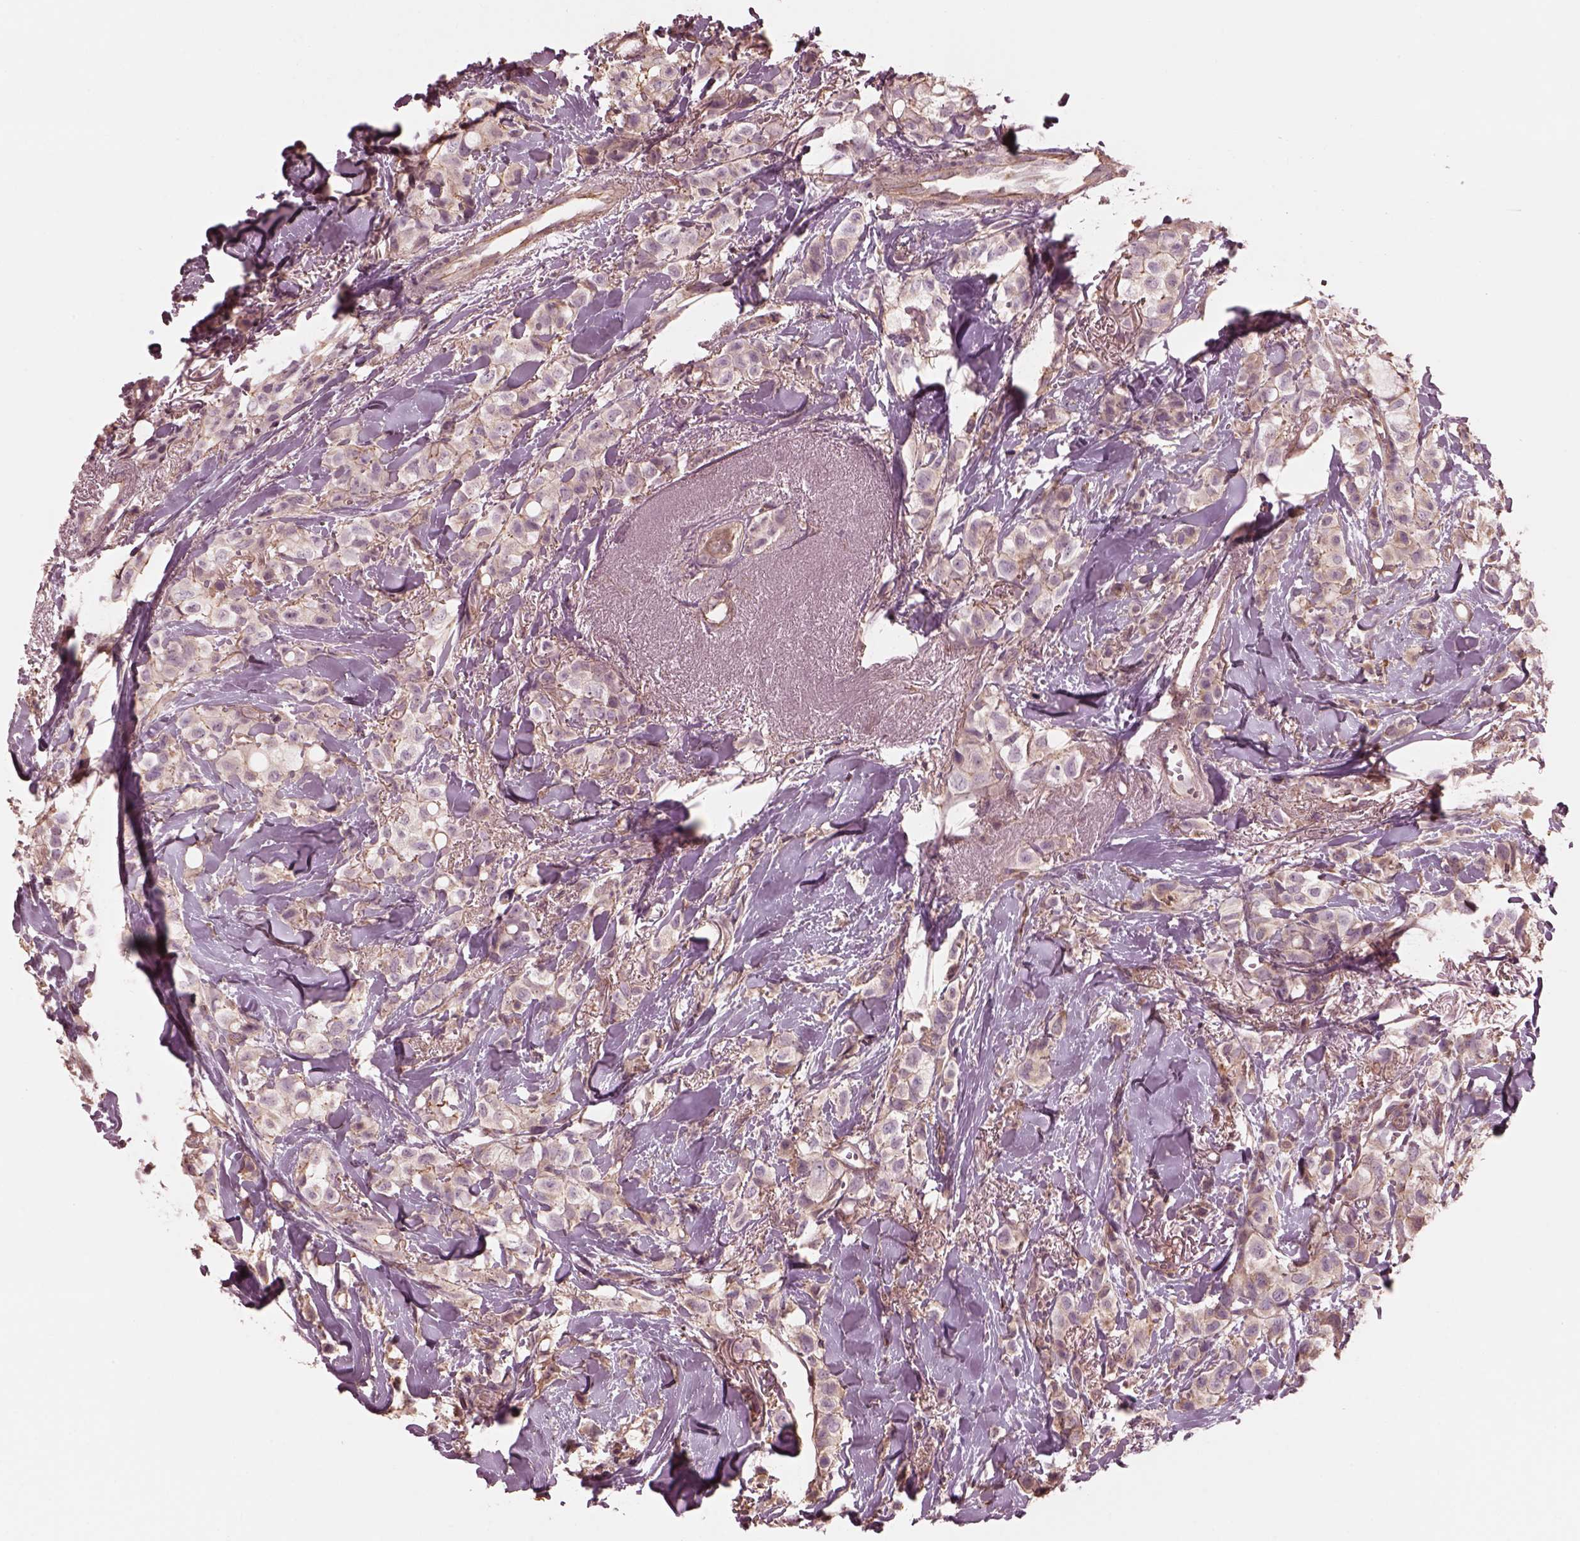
{"staining": {"intensity": "weak", "quantity": "25%-75%", "location": "cytoplasmic/membranous"}, "tissue": "breast cancer", "cell_type": "Tumor cells", "image_type": "cancer", "snomed": [{"axis": "morphology", "description": "Duct carcinoma"}, {"axis": "topography", "description": "Breast"}], "caption": "Breast cancer was stained to show a protein in brown. There is low levels of weak cytoplasmic/membranous positivity in about 25%-75% of tumor cells.", "gene": "STK33", "patient": {"sex": "female", "age": 85}}